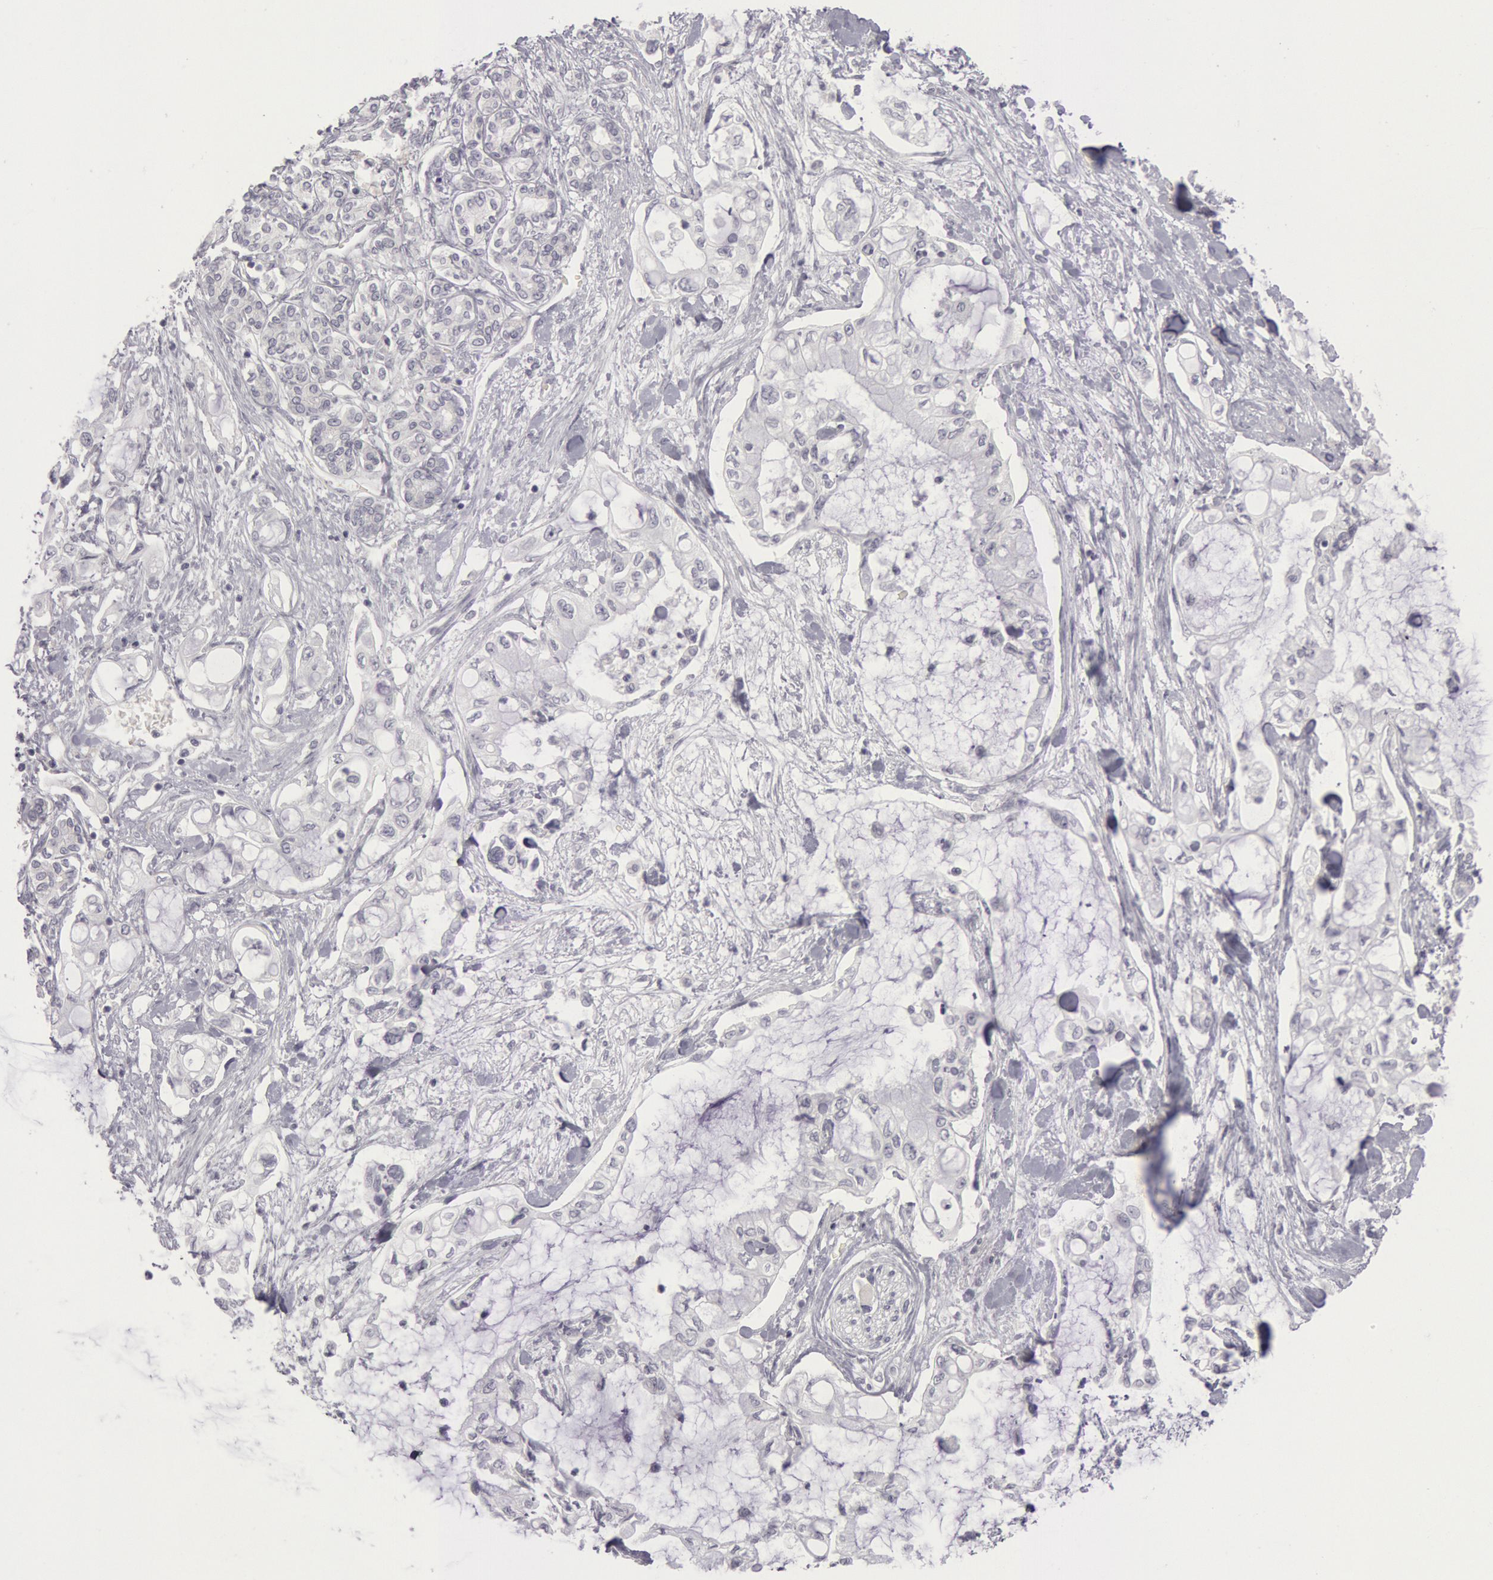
{"staining": {"intensity": "negative", "quantity": "none", "location": "none"}, "tissue": "pancreatic cancer", "cell_type": "Tumor cells", "image_type": "cancer", "snomed": [{"axis": "morphology", "description": "Adenocarcinoma, NOS"}, {"axis": "topography", "description": "Pancreas"}], "caption": "Protein analysis of pancreatic adenocarcinoma displays no significant staining in tumor cells.", "gene": "KRT16", "patient": {"sex": "female", "age": 70}}